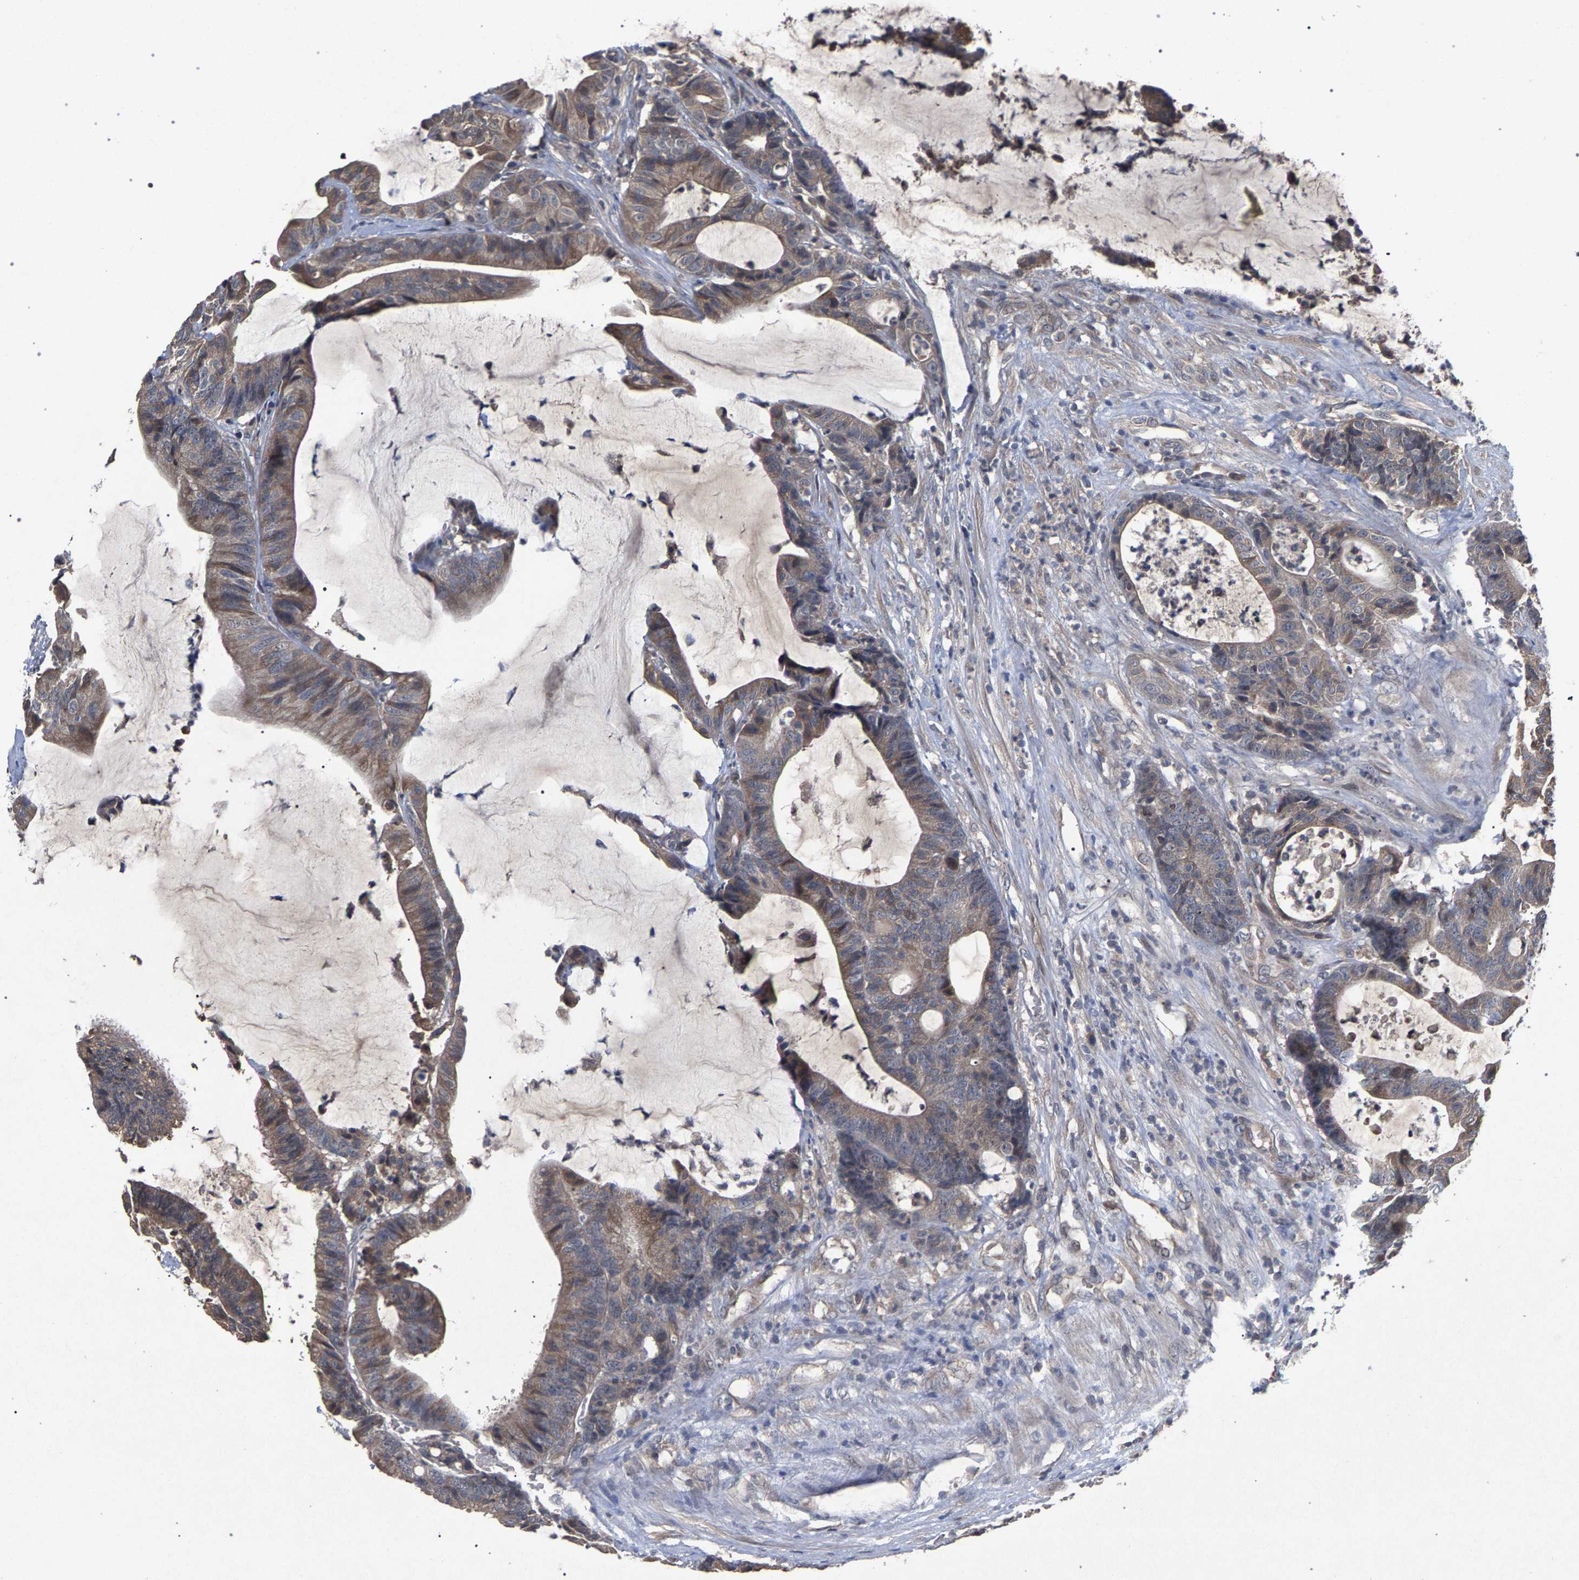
{"staining": {"intensity": "weak", "quantity": ">75%", "location": "cytoplasmic/membranous"}, "tissue": "colorectal cancer", "cell_type": "Tumor cells", "image_type": "cancer", "snomed": [{"axis": "morphology", "description": "Adenocarcinoma, NOS"}, {"axis": "topography", "description": "Colon"}], "caption": "Immunohistochemistry (IHC) histopathology image of neoplastic tissue: human colorectal adenocarcinoma stained using immunohistochemistry demonstrates low levels of weak protein expression localized specifically in the cytoplasmic/membranous of tumor cells, appearing as a cytoplasmic/membranous brown color.", "gene": "SLC4A4", "patient": {"sex": "female", "age": 84}}